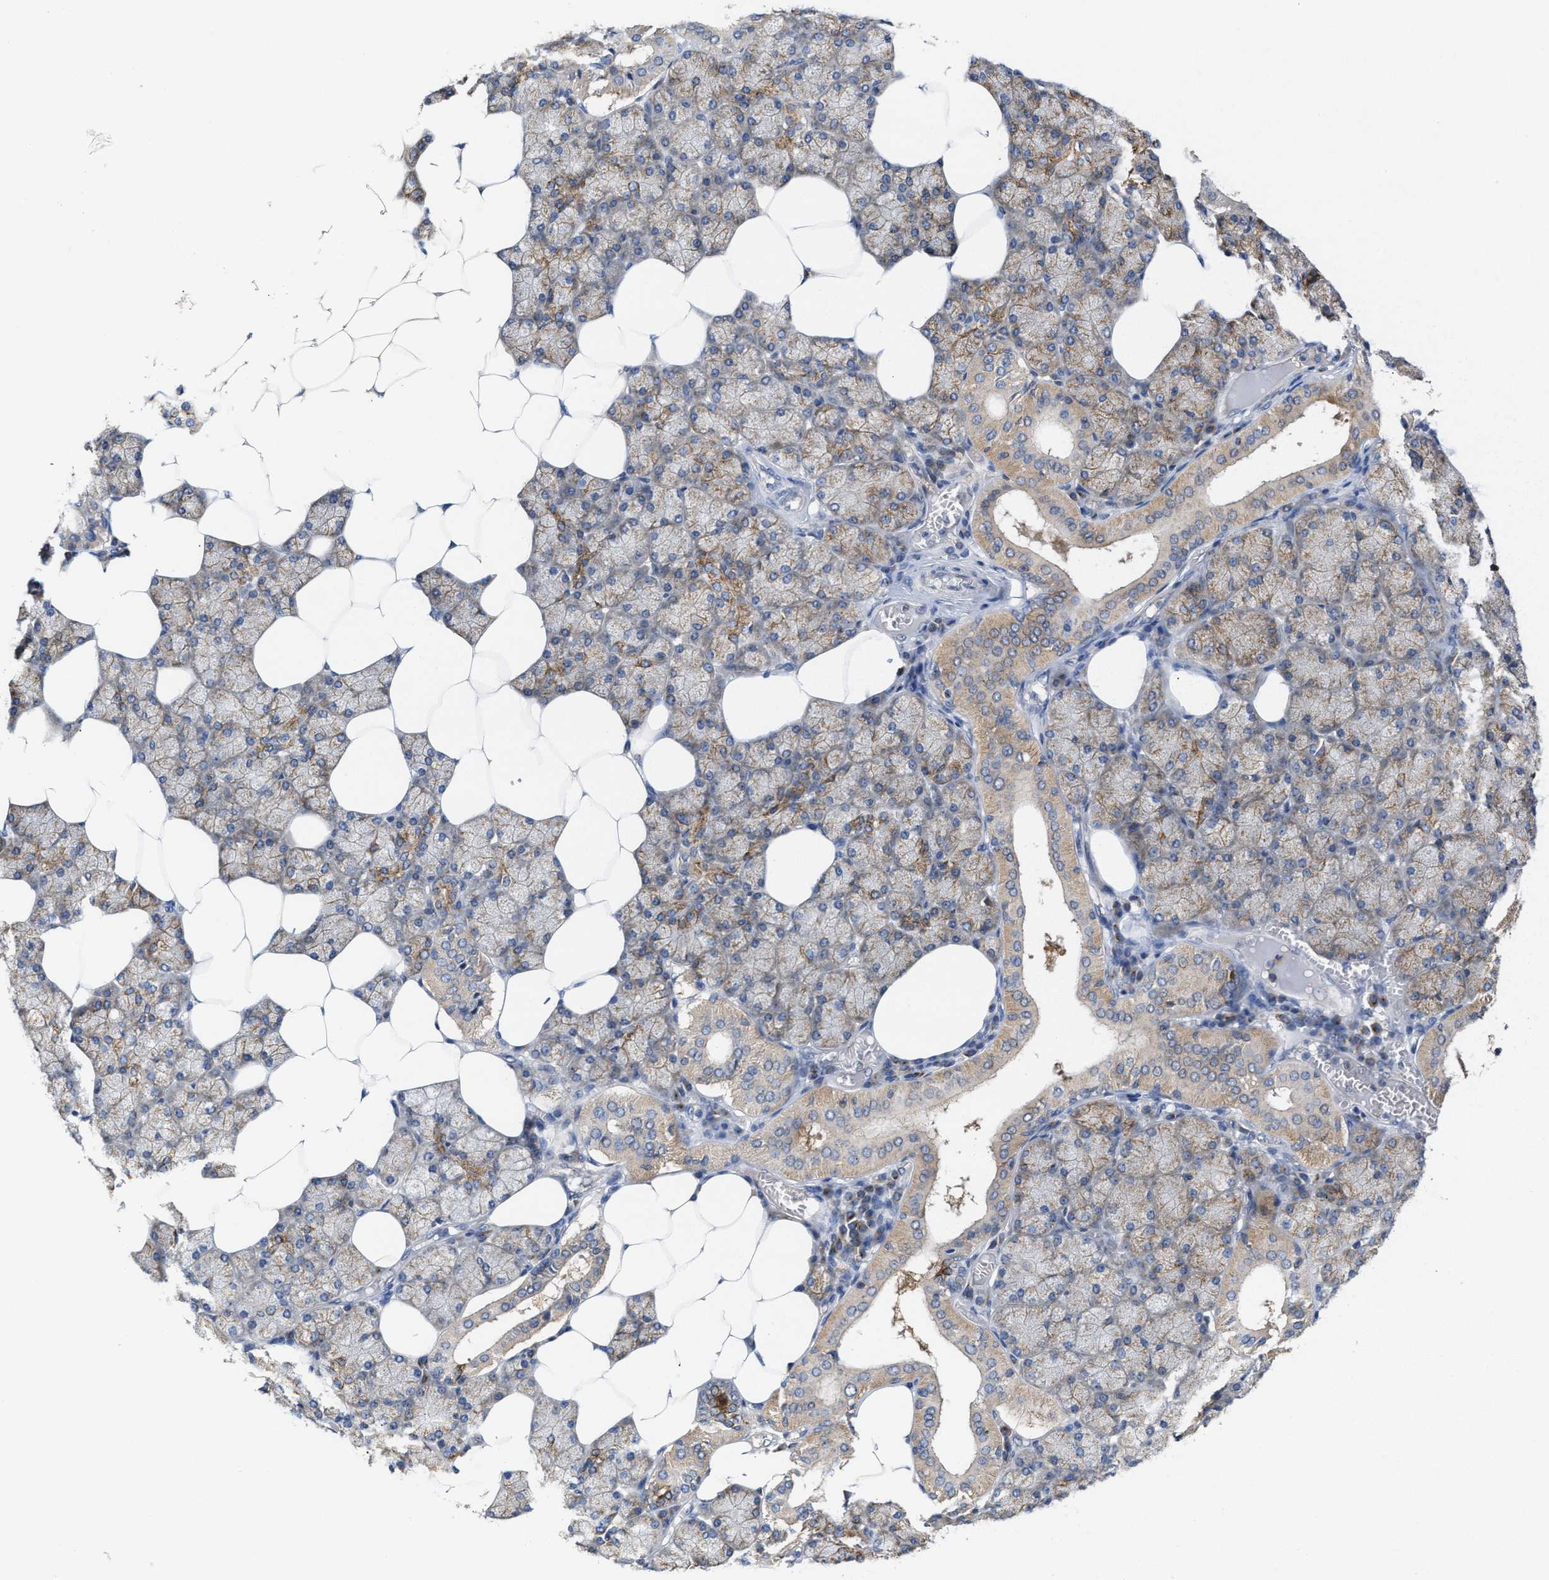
{"staining": {"intensity": "moderate", "quantity": "25%-75%", "location": "cytoplasmic/membranous"}, "tissue": "salivary gland", "cell_type": "Glandular cells", "image_type": "normal", "snomed": [{"axis": "morphology", "description": "Normal tissue, NOS"}, {"axis": "topography", "description": "Salivary gland"}], "caption": "A high-resolution image shows immunohistochemistry staining of benign salivary gland, which exhibits moderate cytoplasmic/membranous expression in about 25%-75% of glandular cells.", "gene": "BBLN", "patient": {"sex": "male", "age": 62}}